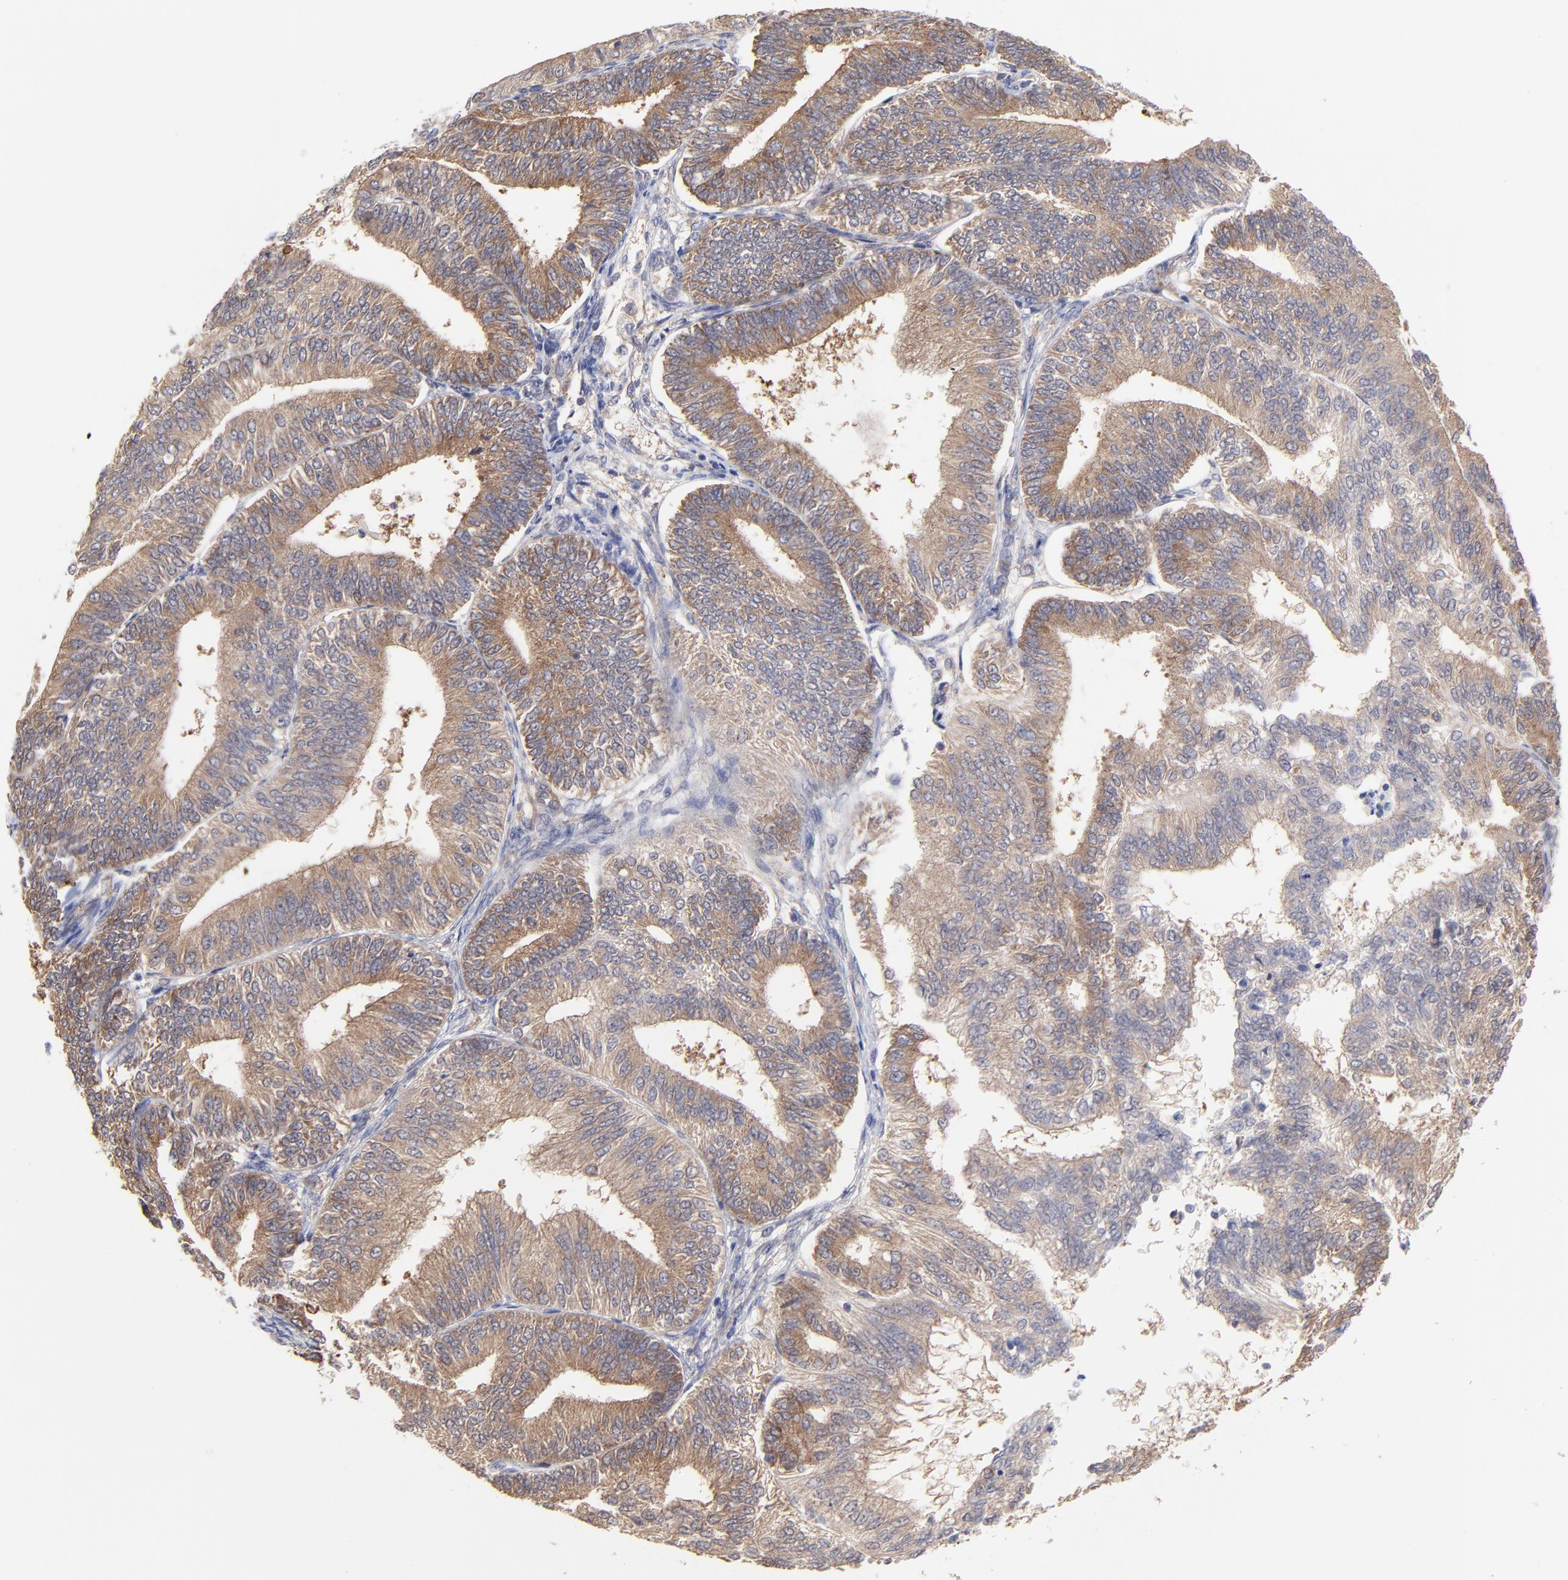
{"staining": {"intensity": "moderate", "quantity": ">75%", "location": "cytoplasmic/membranous"}, "tissue": "endometrial cancer", "cell_type": "Tumor cells", "image_type": "cancer", "snomed": [{"axis": "morphology", "description": "Adenocarcinoma, NOS"}, {"axis": "topography", "description": "Endometrium"}], "caption": "Immunohistochemical staining of endometrial adenocarcinoma shows medium levels of moderate cytoplasmic/membranous staining in approximately >75% of tumor cells.", "gene": "GART", "patient": {"sex": "female", "age": 55}}